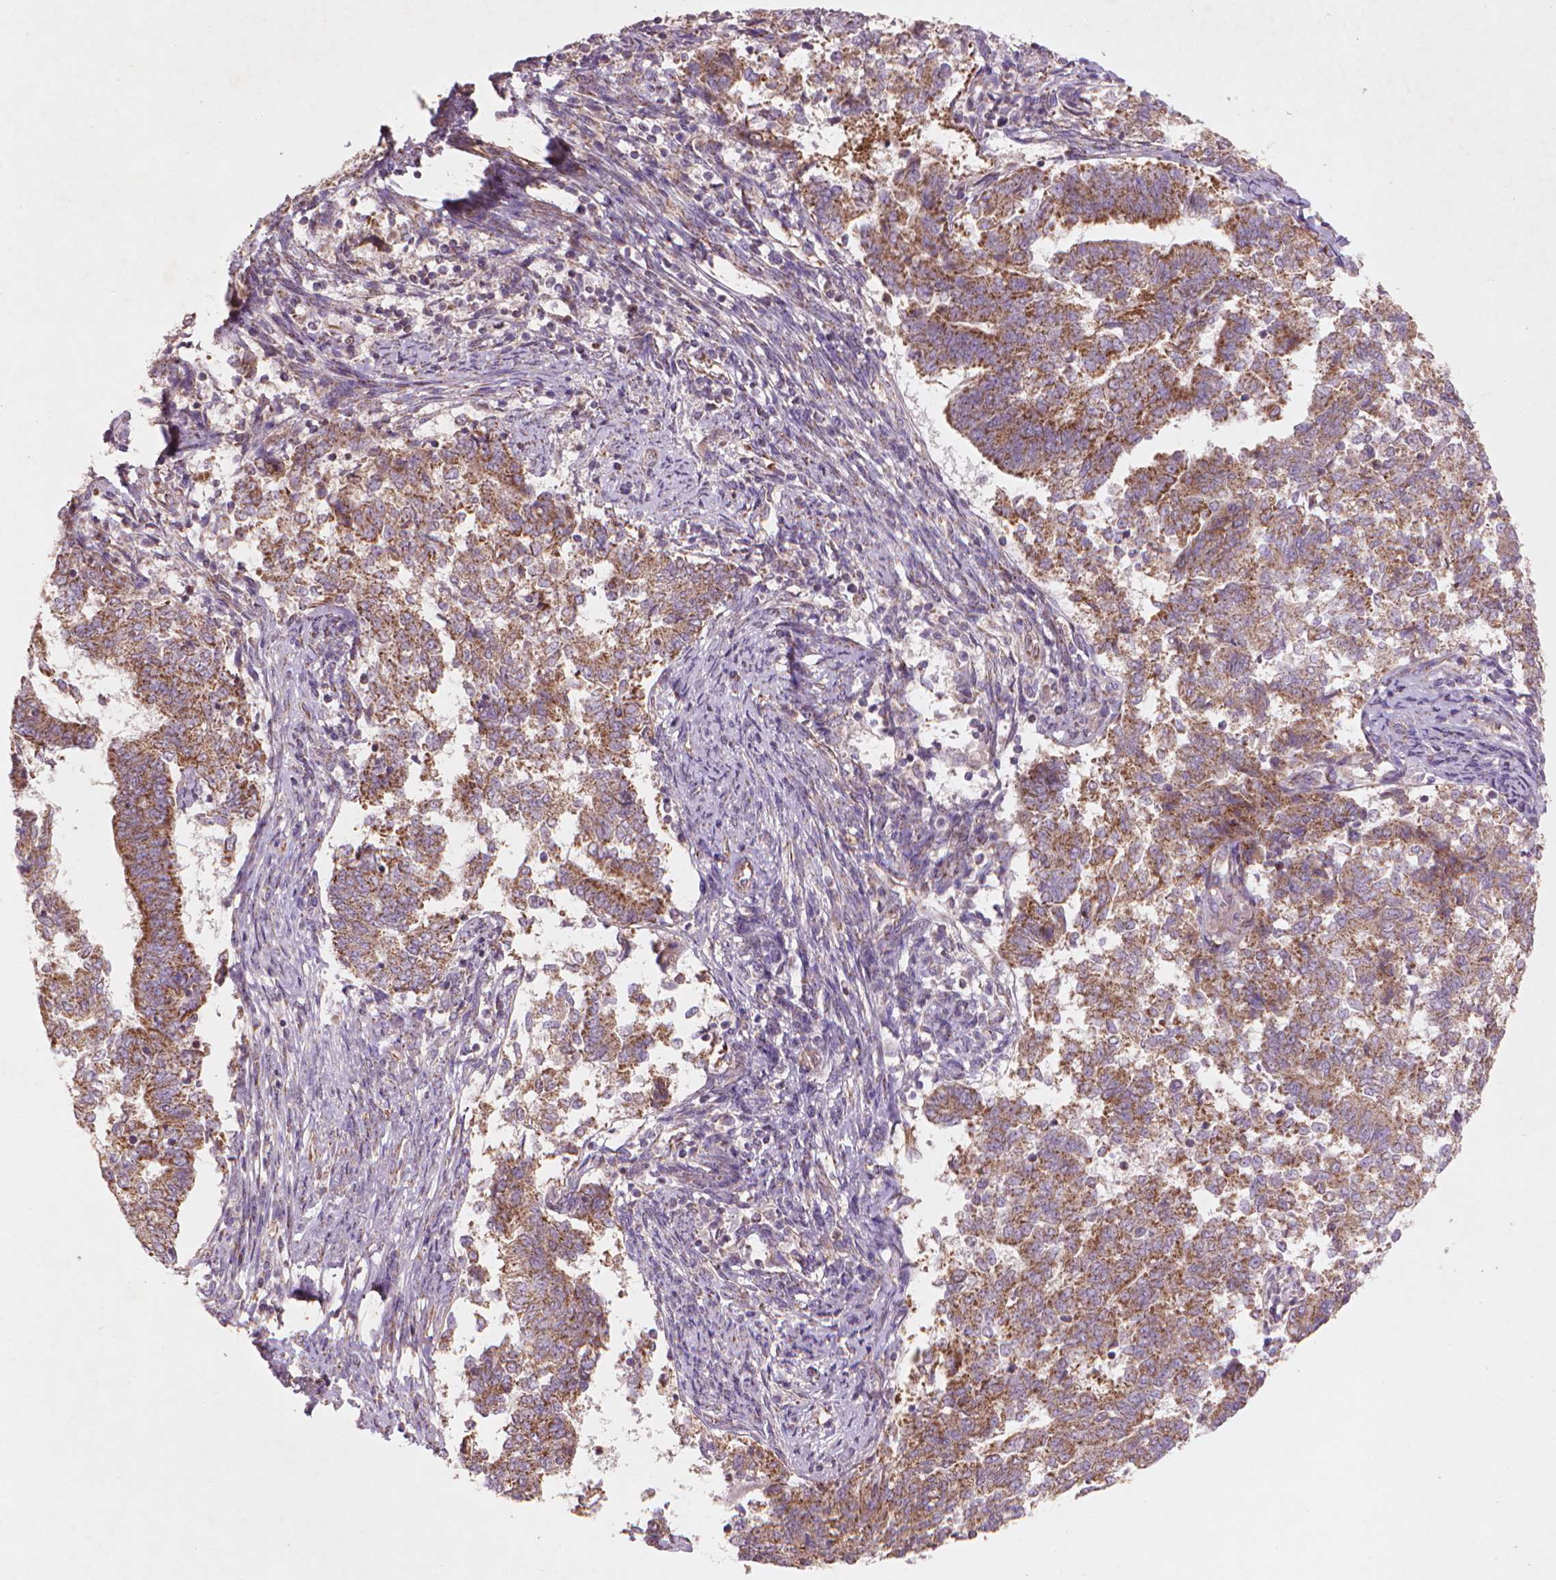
{"staining": {"intensity": "moderate", "quantity": ">75%", "location": "cytoplasmic/membranous"}, "tissue": "endometrial cancer", "cell_type": "Tumor cells", "image_type": "cancer", "snomed": [{"axis": "morphology", "description": "Adenocarcinoma, NOS"}, {"axis": "topography", "description": "Endometrium"}], "caption": "The immunohistochemical stain labels moderate cytoplasmic/membranous expression in tumor cells of endometrial adenocarcinoma tissue. (DAB IHC with brightfield microscopy, high magnification).", "gene": "NLRX1", "patient": {"sex": "female", "age": 65}}